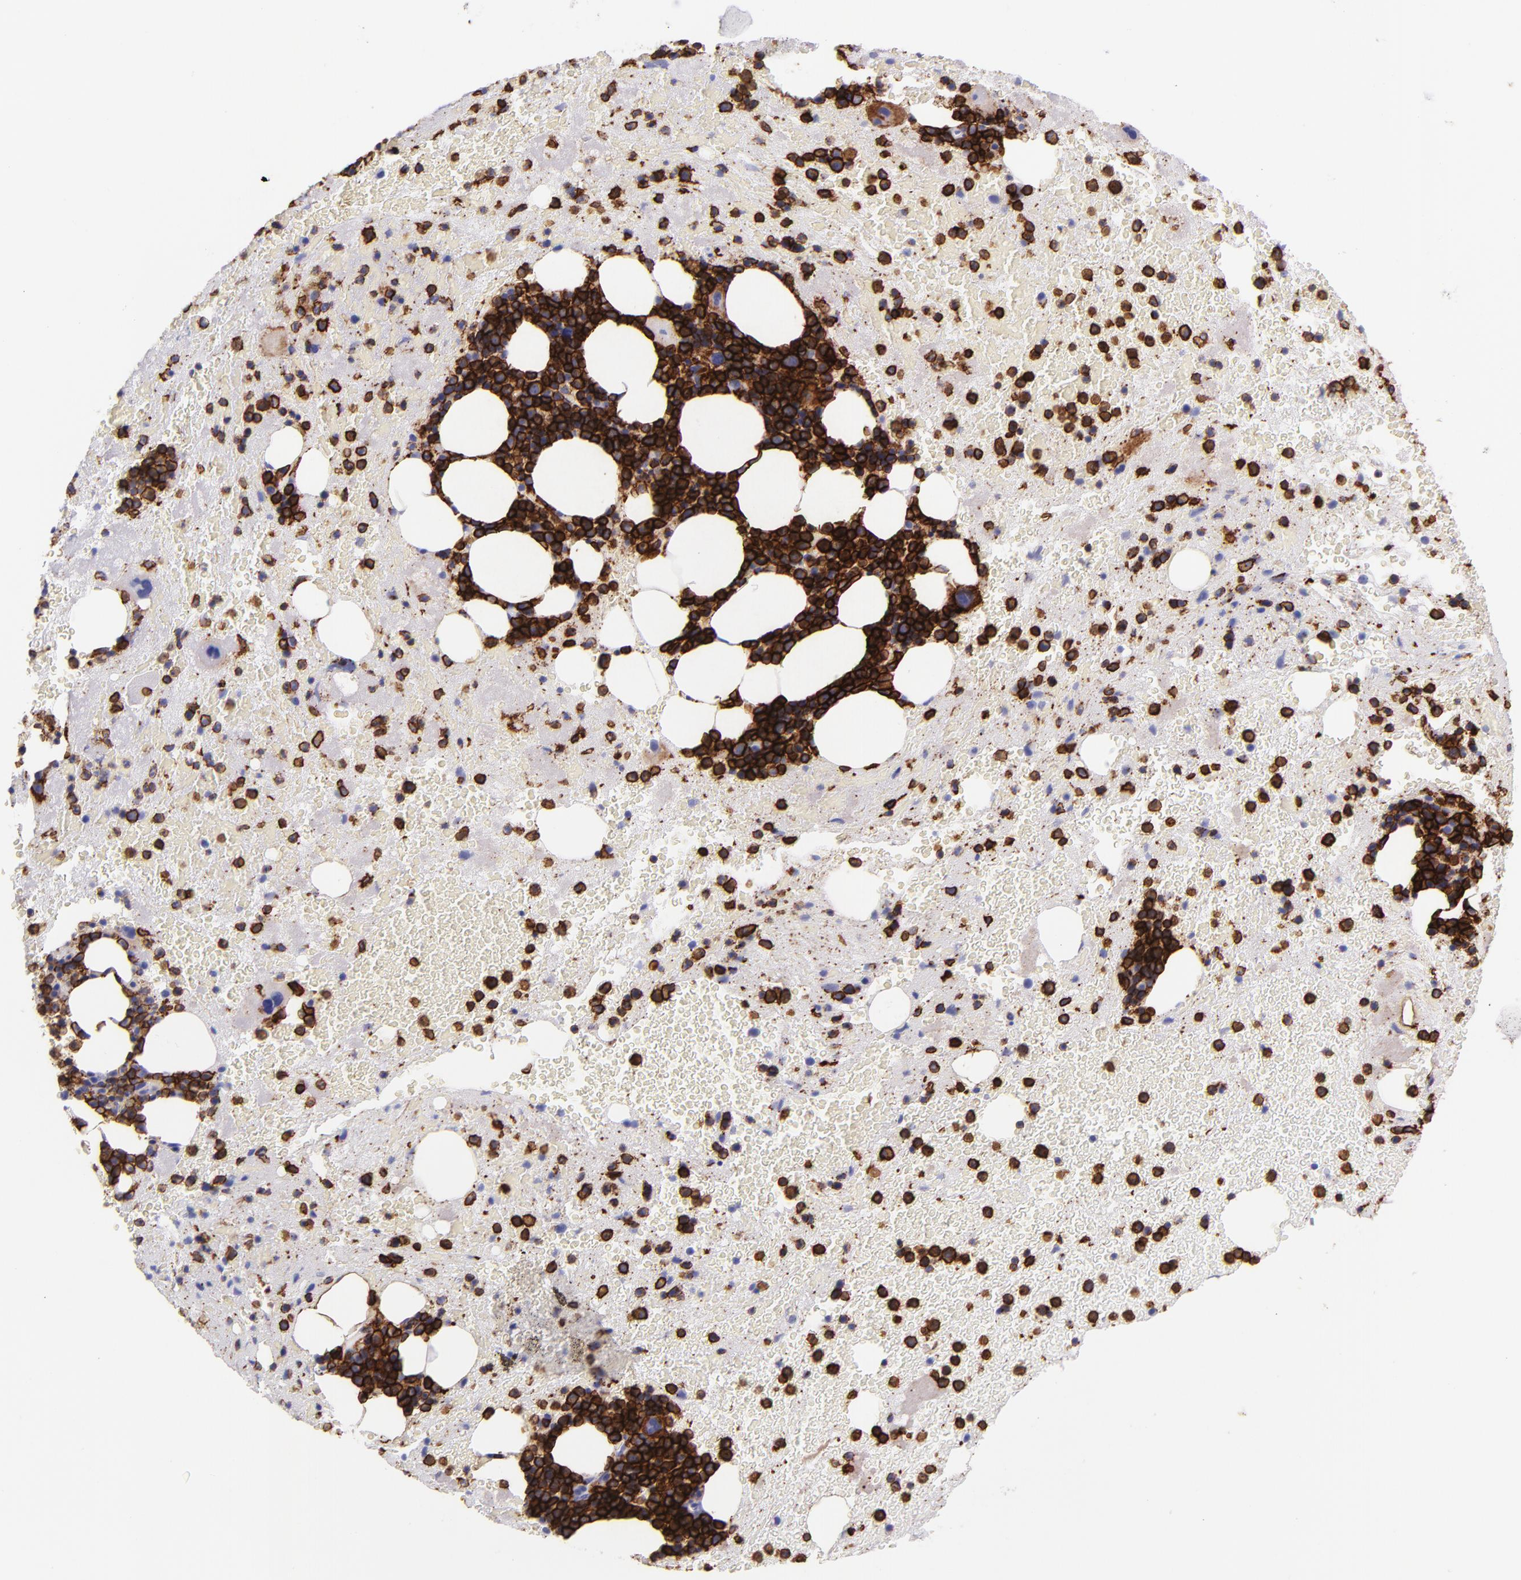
{"staining": {"intensity": "strong", "quantity": "25%-75%", "location": "cytoplasmic/membranous"}, "tissue": "bone marrow", "cell_type": "Hematopoietic cells", "image_type": "normal", "snomed": [{"axis": "morphology", "description": "Normal tissue, NOS"}, {"axis": "topography", "description": "Bone marrow"}], "caption": "An image of bone marrow stained for a protein exhibits strong cytoplasmic/membranous brown staining in hematopoietic cells.", "gene": "SPN", "patient": {"sex": "male", "age": 76}}